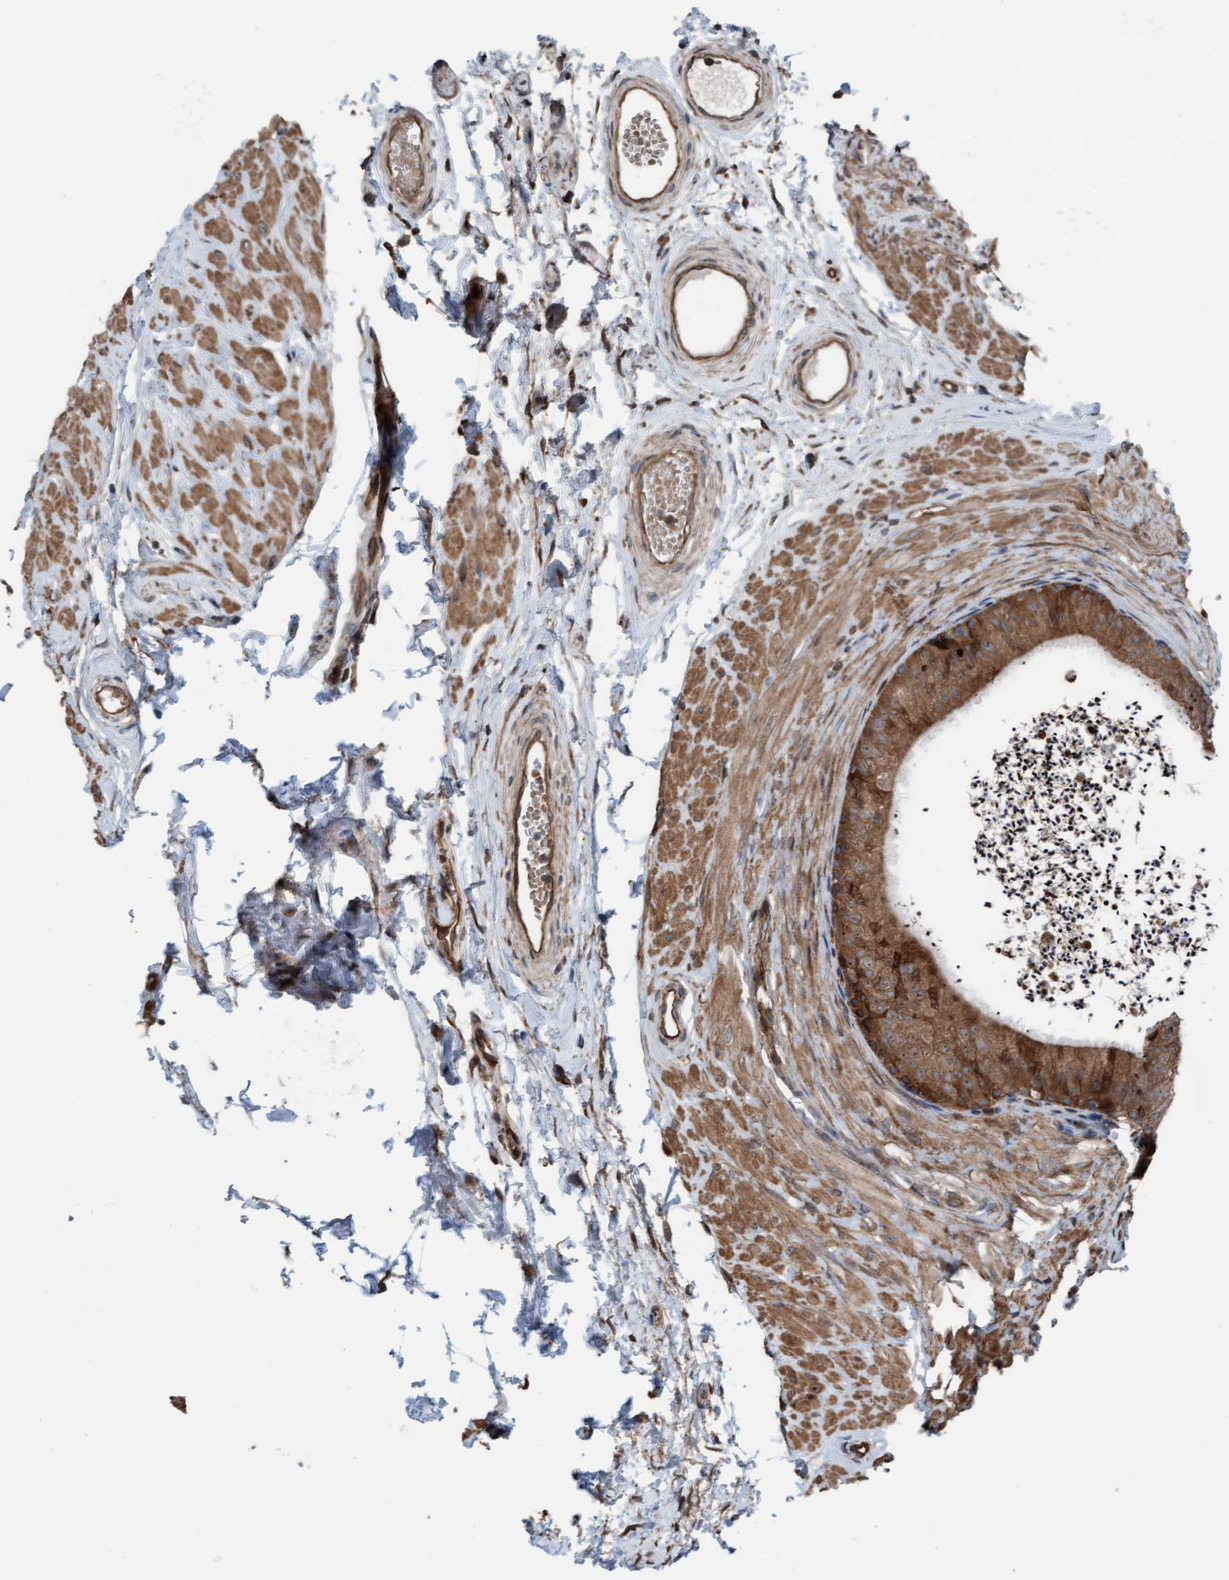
{"staining": {"intensity": "moderate", "quantity": ">75%", "location": "cytoplasmic/membranous"}, "tissue": "epididymis", "cell_type": "Glandular cells", "image_type": "normal", "snomed": [{"axis": "morphology", "description": "Normal tissue, NOS"}, {"axis": "topography", "description": "Epididymis"}], "caption": "Immunohistochemical staining of normal human epididymis demonstrates moderate cytoplasmic/membranous protein staining in approximately >75% of glandular cells. (DAB IHC with brightfield microscopy, high magnification).", "gene": "RAP1GAP2", "patient": {"sex": "male", "age": 56}}